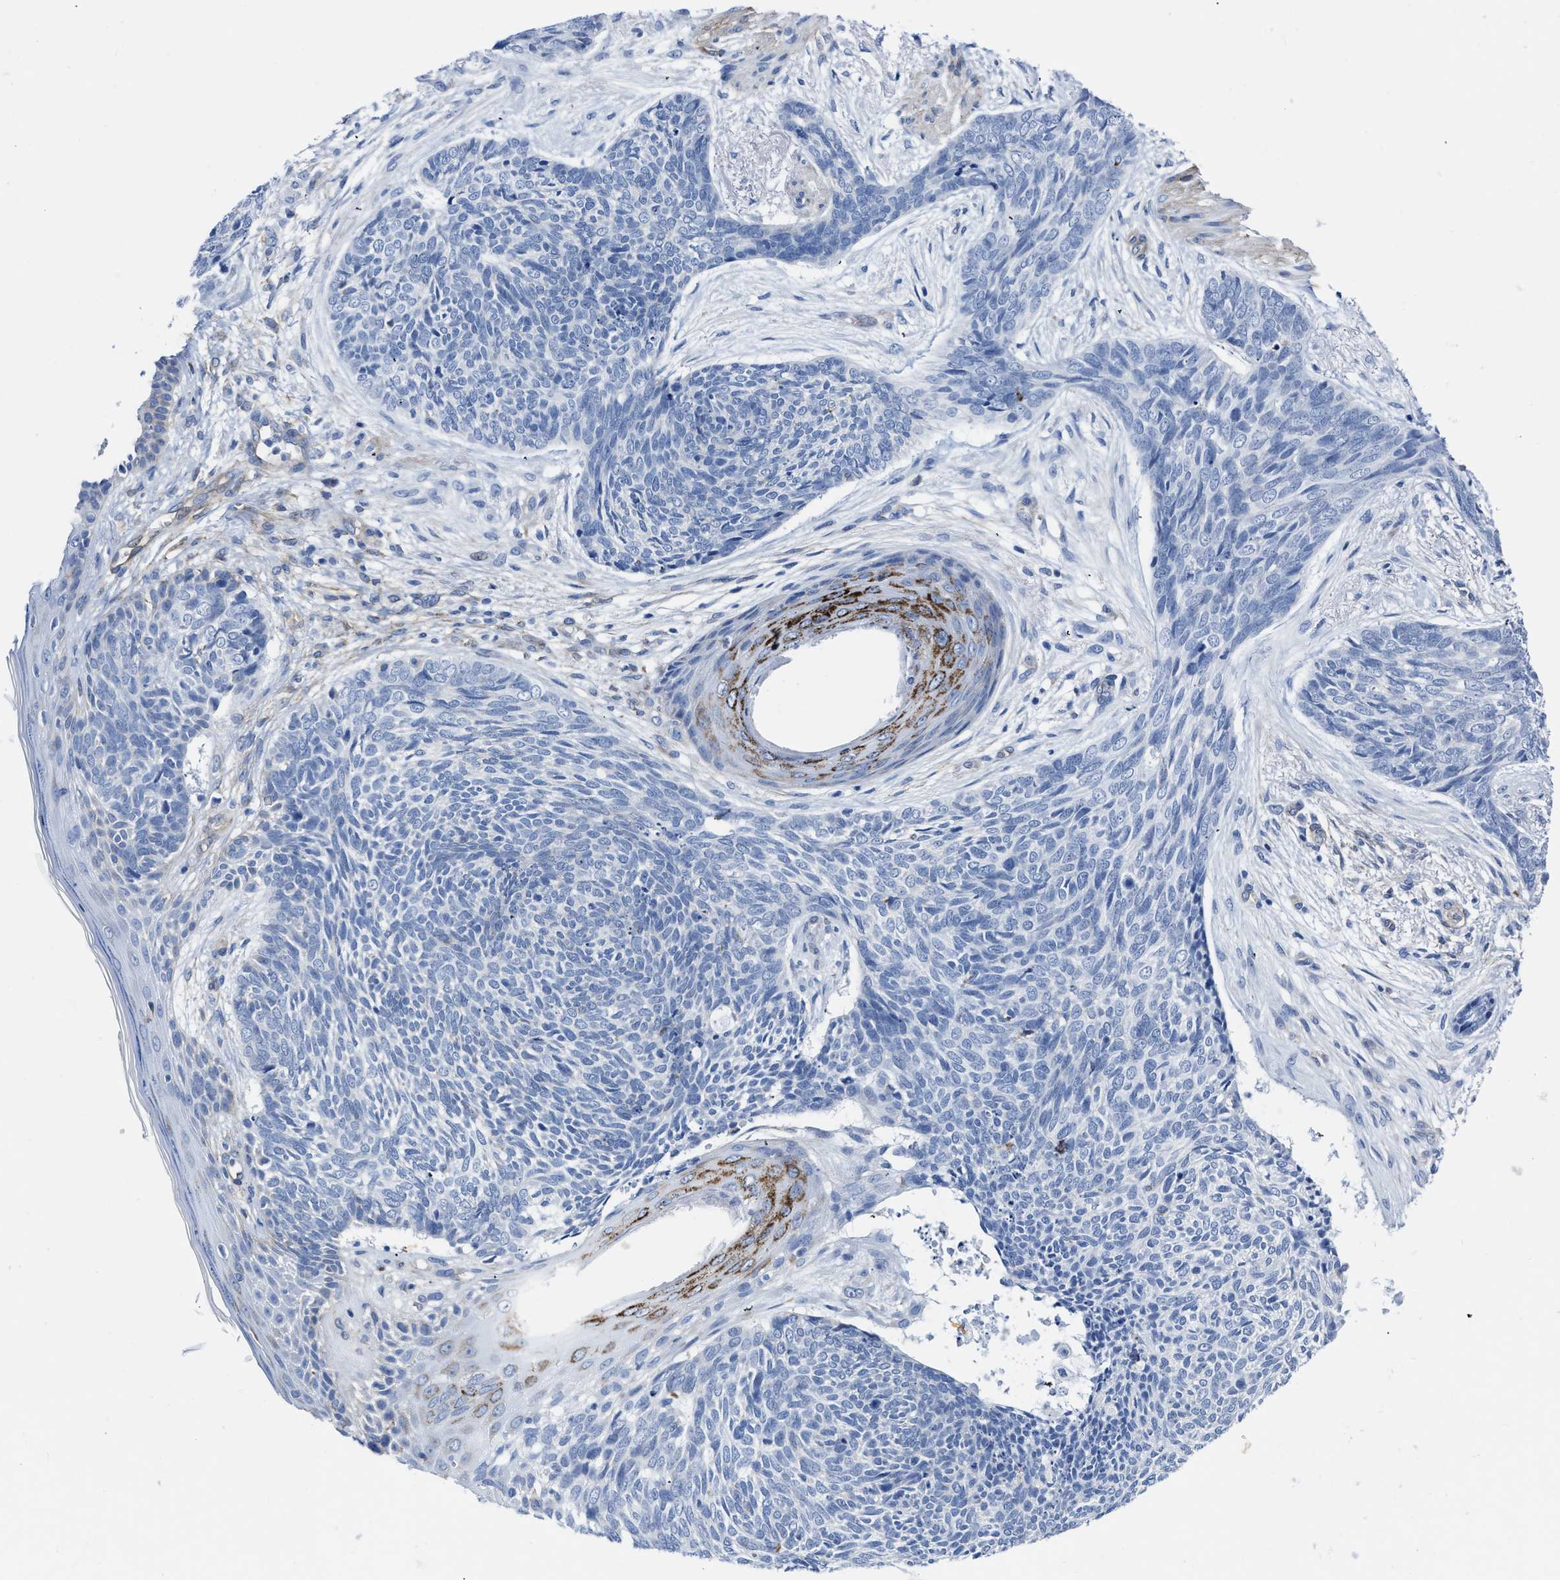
{"staining": {"intensity": "negative", "quantity": "none", "location": "none"}, "tissue": "skin cancer", "cell_type": "Tumor cells", "image_type": "cancer", "snomed": [{"axis": "morphology", "description": "Basal cell carcinoma"}, {"axis": "topography", "description": "Skin"}], "caption": "IHC photomicrograph of human basal cell carcinoma (skin) stained for a protein (brown), which demonstrates no positivity in tumor cells.", "gene": "KCNMB3", "patient": {"sex": "female", "age": 84}}